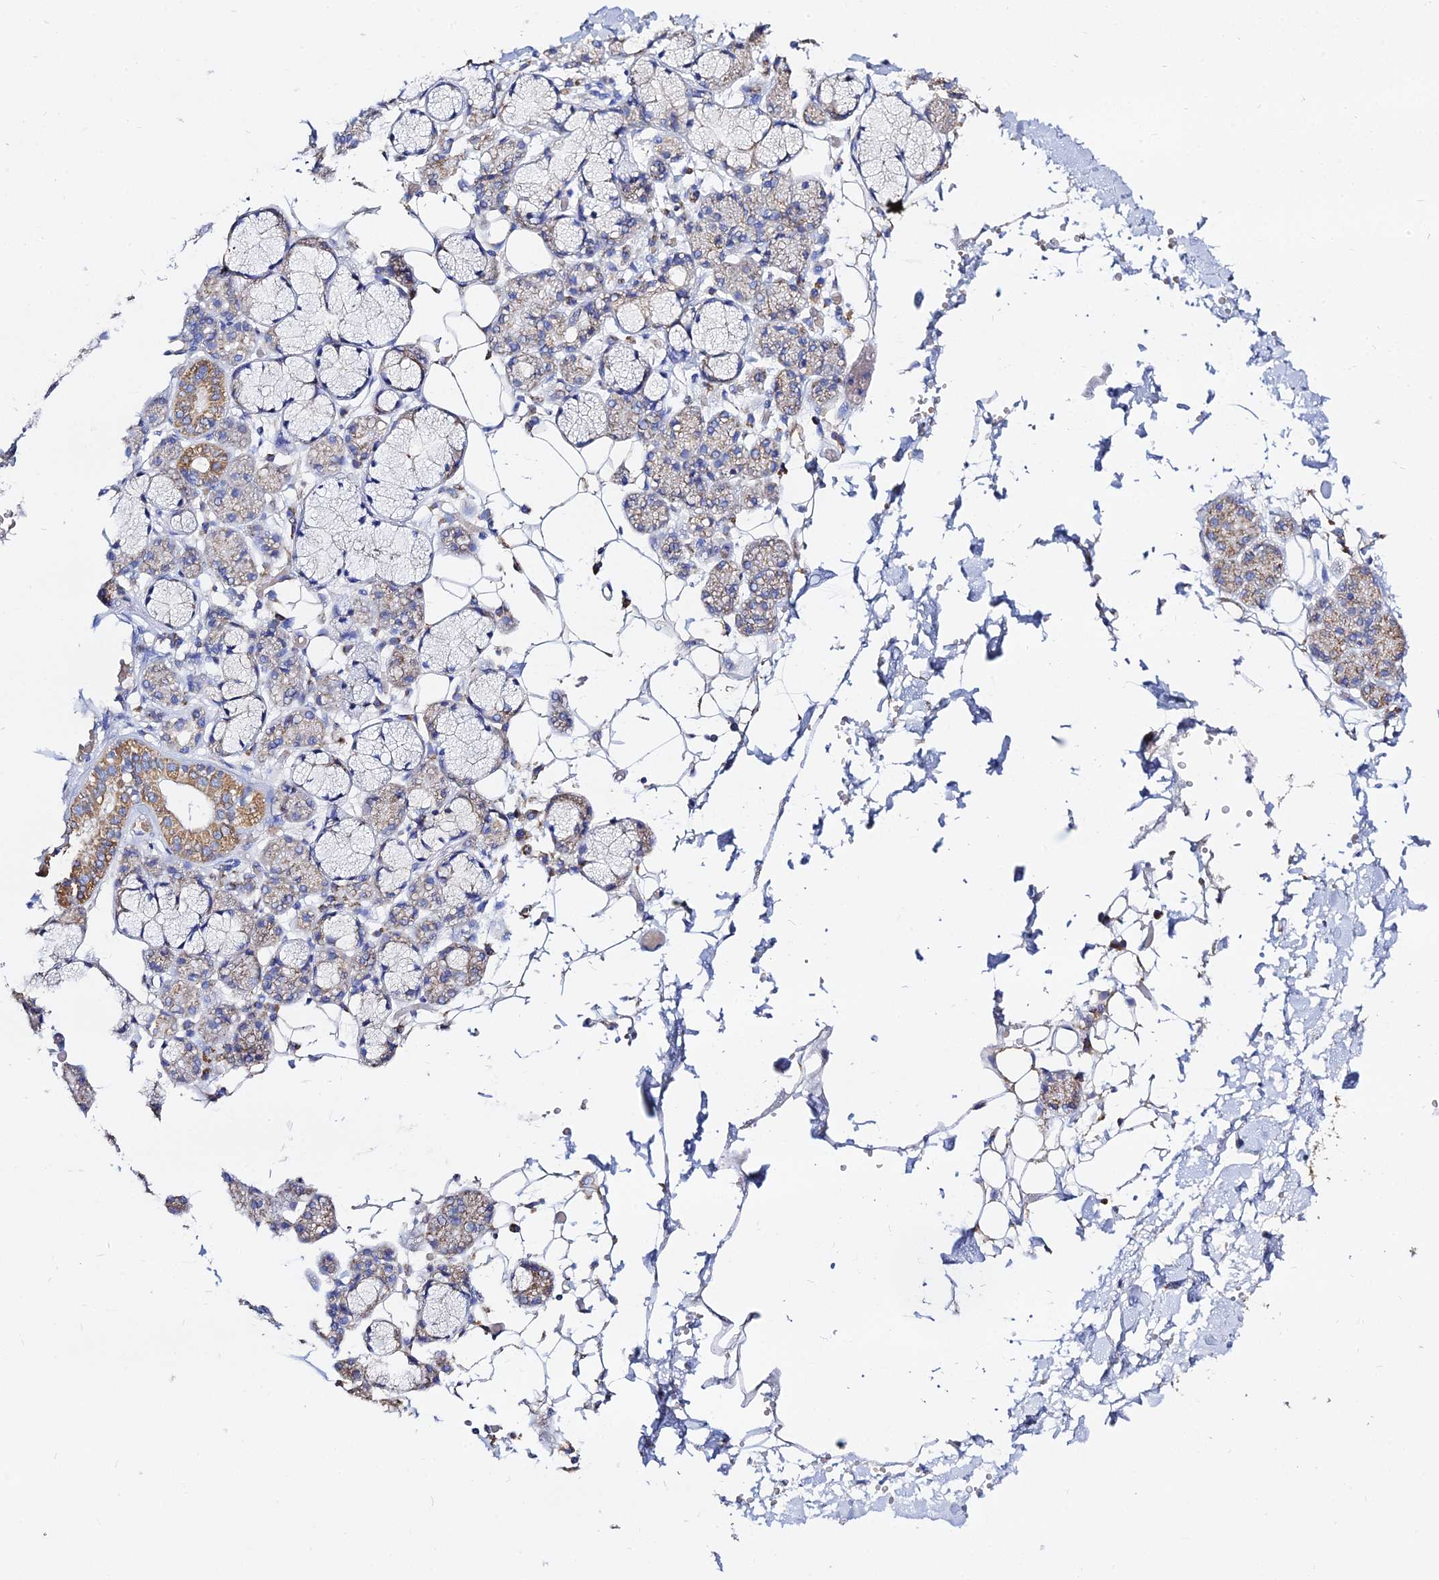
{"staining": {"intensity": "moderate", "quantity": "<25%", "location": "cytoplasmic/membranous"}, "tissue": "salivary gland", "cell_type": "Glandular cells", "image_type": "normal", "snomed": [{"axis": "morphology", "description": "Normal tissue, NOS"}, {"axis": "topography", "description": "Salivary gland"}], "caption": "This photomicrograph displays immunohistochemistry staining of unremarkable human salivary gland, with low moderate cytoplasmic/membranous expression in approximately <25% of glandular cells.", "gene": "TYW5", "patient": {"sex": "male", "age": 63}}